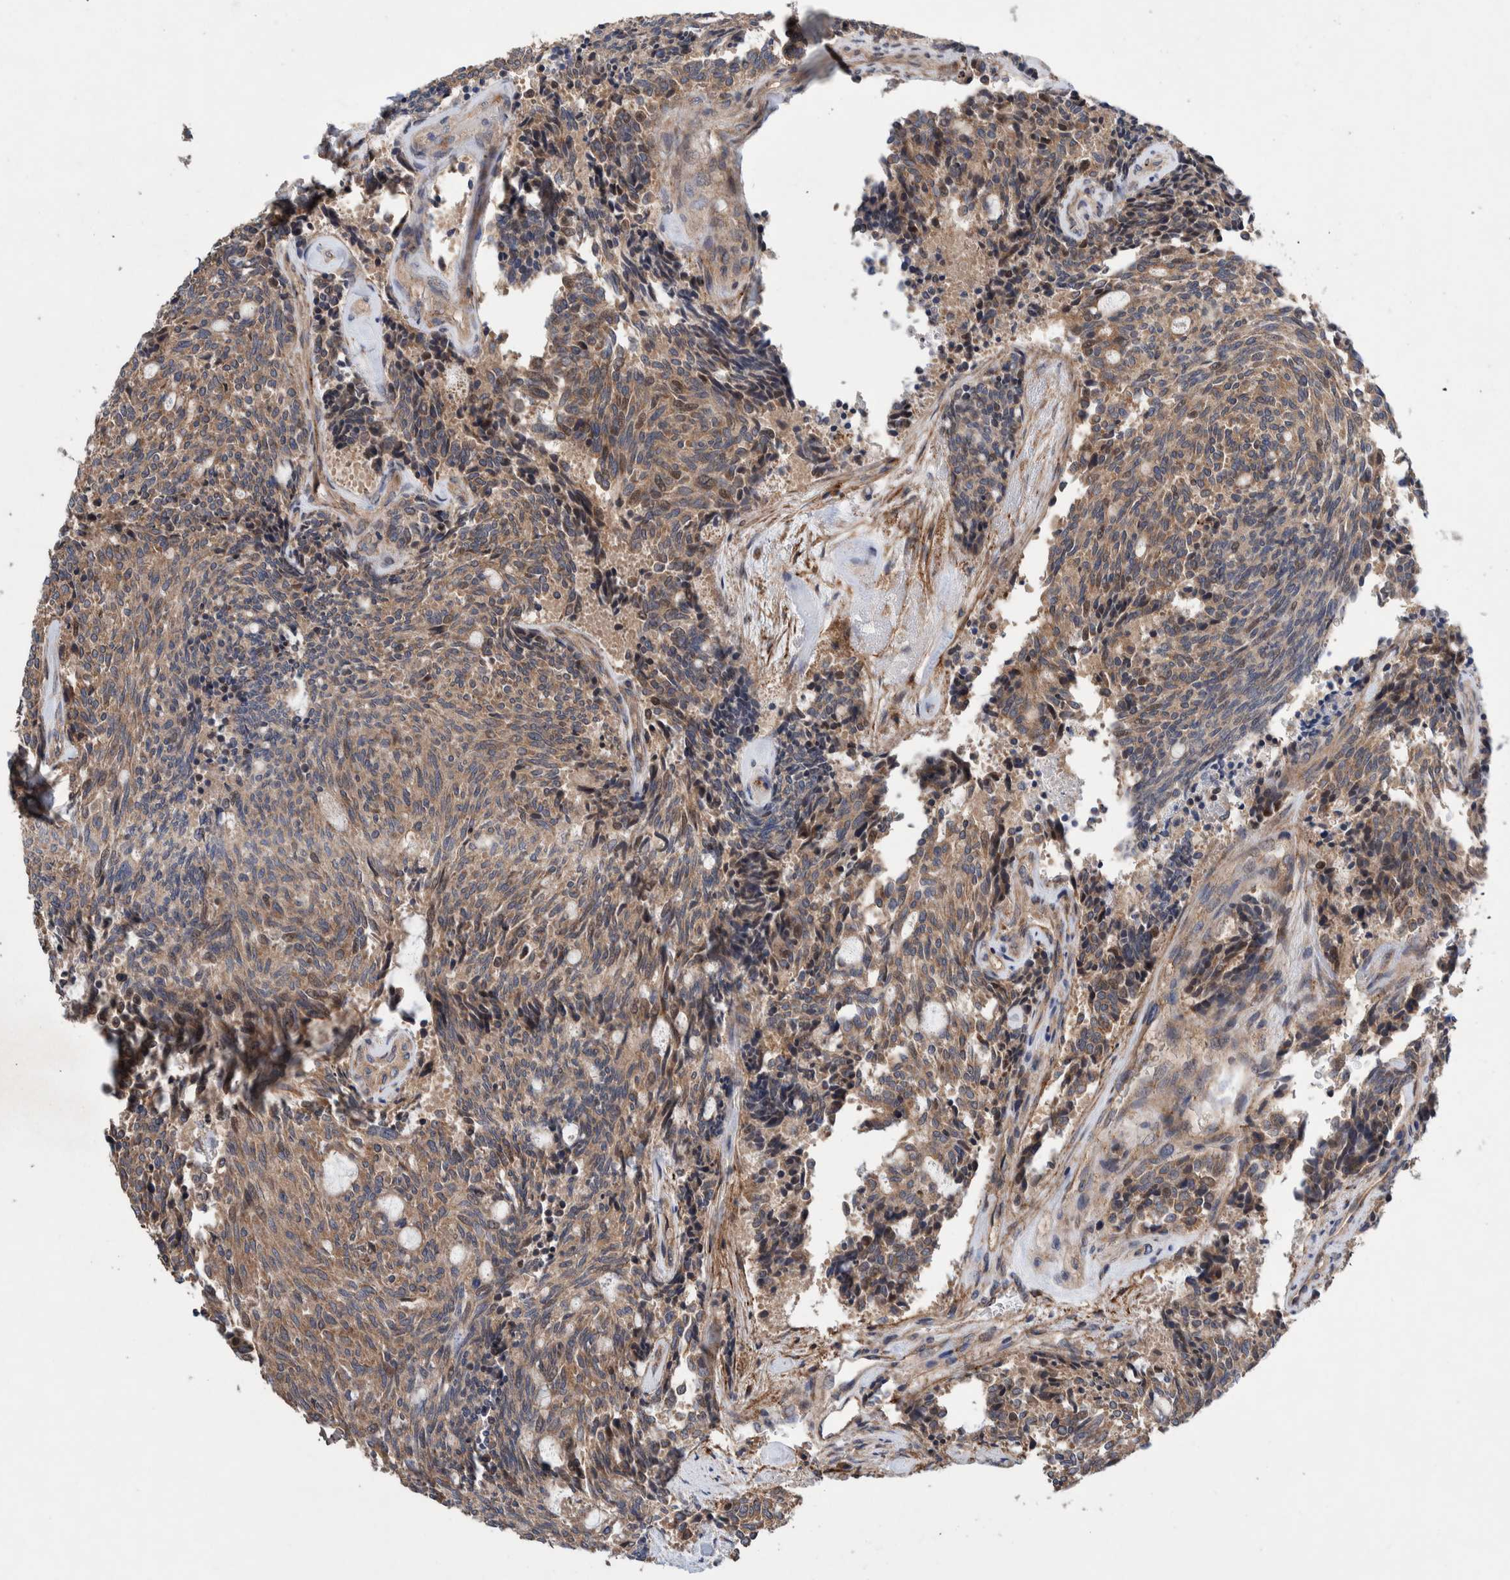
{"staining": {"intensity": "weak", "quantity": ">75%", "location": "cytoplasmic/membranous"}, "tissue": "carcinoid", "cell_type": "Tumor cells", "image_type": "cancer", "snomed": [{"axis": "morphology", "description": "Carcinoid, malignant, NOS"}, {"axis": "topography", "description": "Pancreas"}], "caption": "IHC image of neoplastic tissue: malignant carcinoid stained using immunohistochemistry (IHC) displays low levels of weak protein expression localized specifically in the cytoplasmic/membranous of tumor cells, appearing as a cytoplasmic/membranous brown color.", "gene": "PIK3R6", "patient": {"sex": "female", "age": 54}}